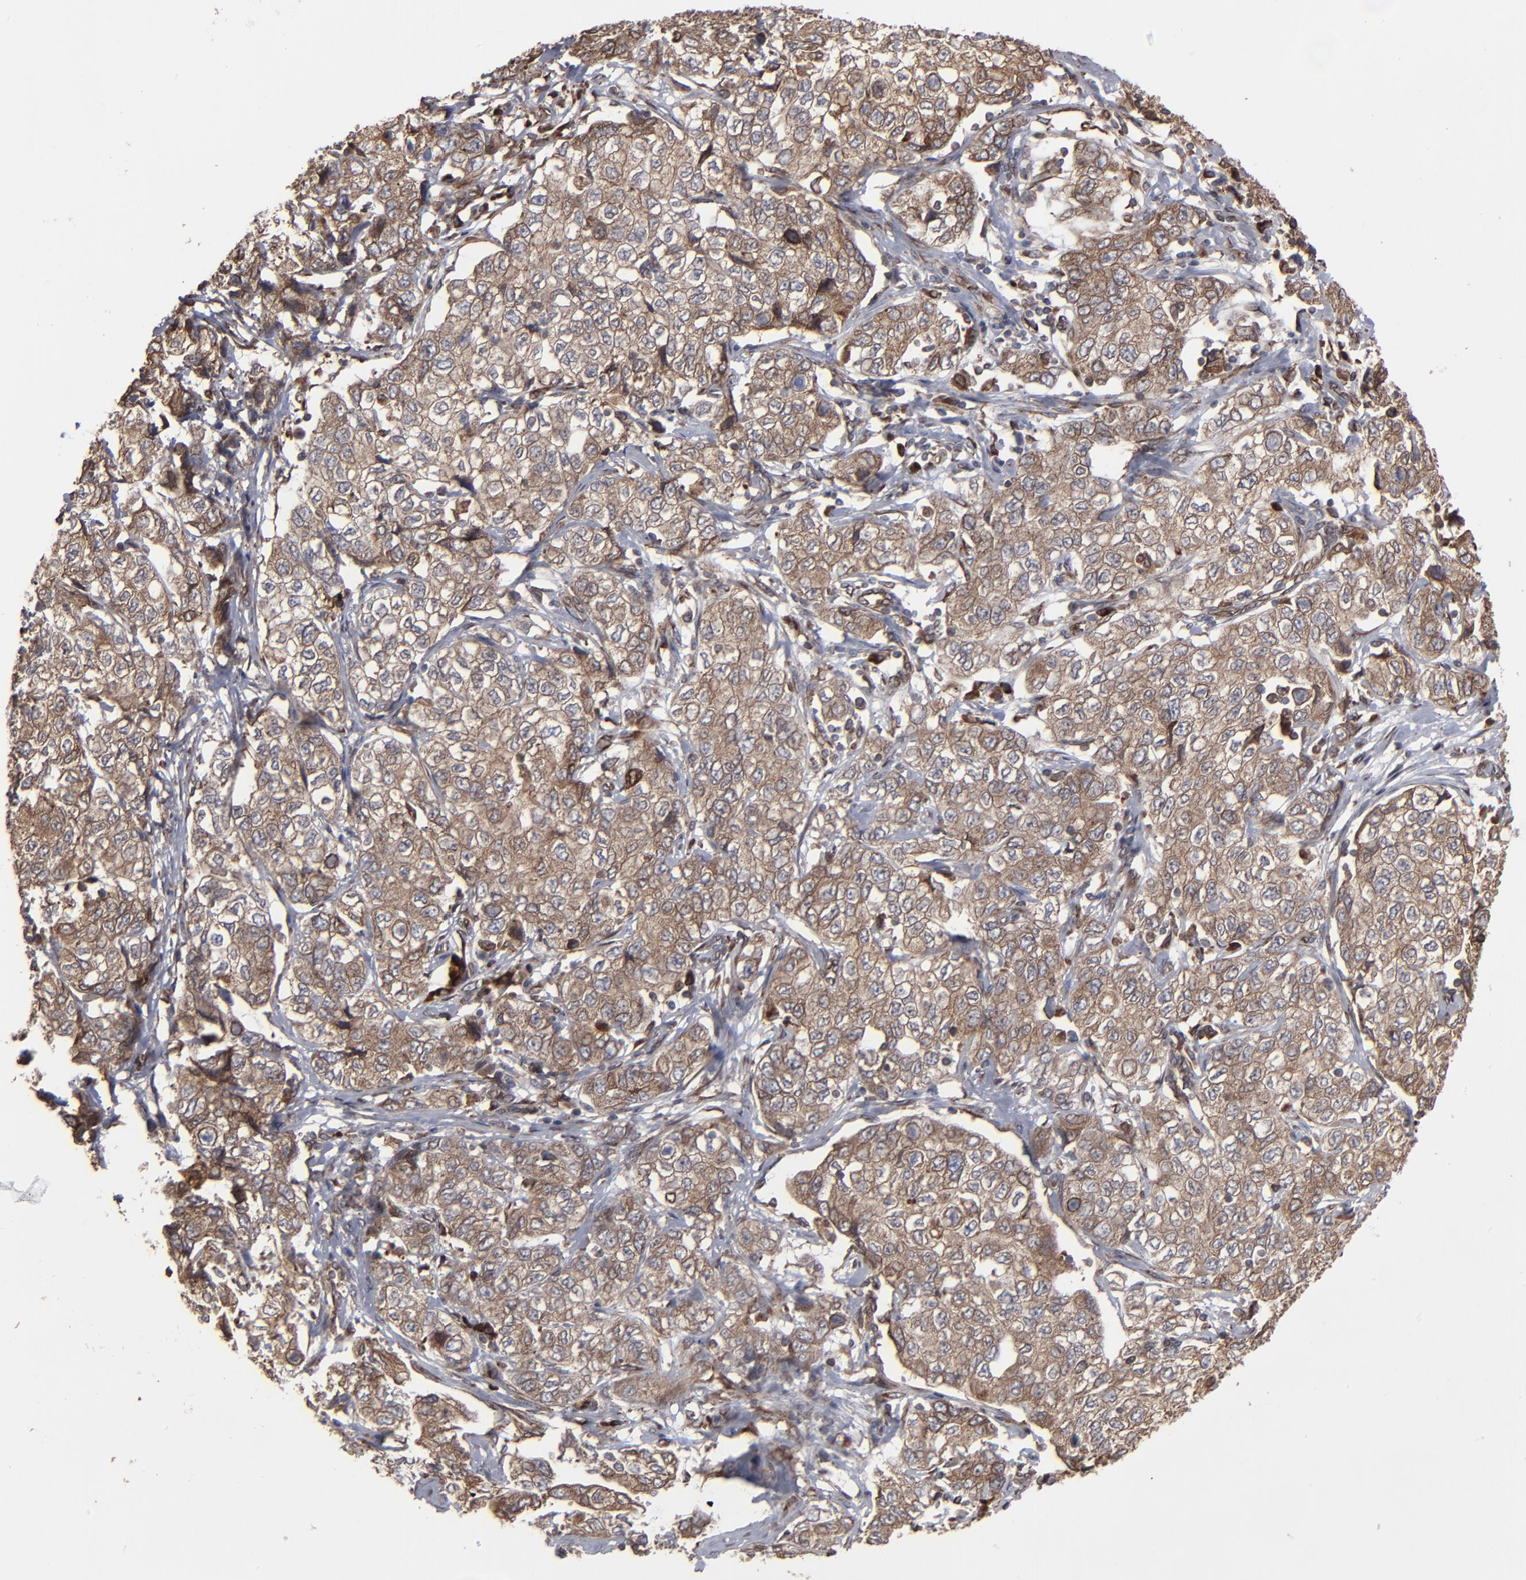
{"staining": {"intensity": "moderate", "quantity": ">75%", "location": "cytoplasmic/membranous"}, "tissue": "stomach cancer", "cell_type": "Tumor cells", "image_type": "cancer", "snomed": [{"axis": "morphology", "description": "Adenocarcinoma, NOS"}, {"axis": "topography", "description": "Stomach"}], "caption": "Stomach cancer (adenocarcinoma) stained for a protein displays moderate cytoplasmic/membranous positivity in tumor cells.", "gene": "CNIH1", "patient": {"sex": "male", "age": 48}}